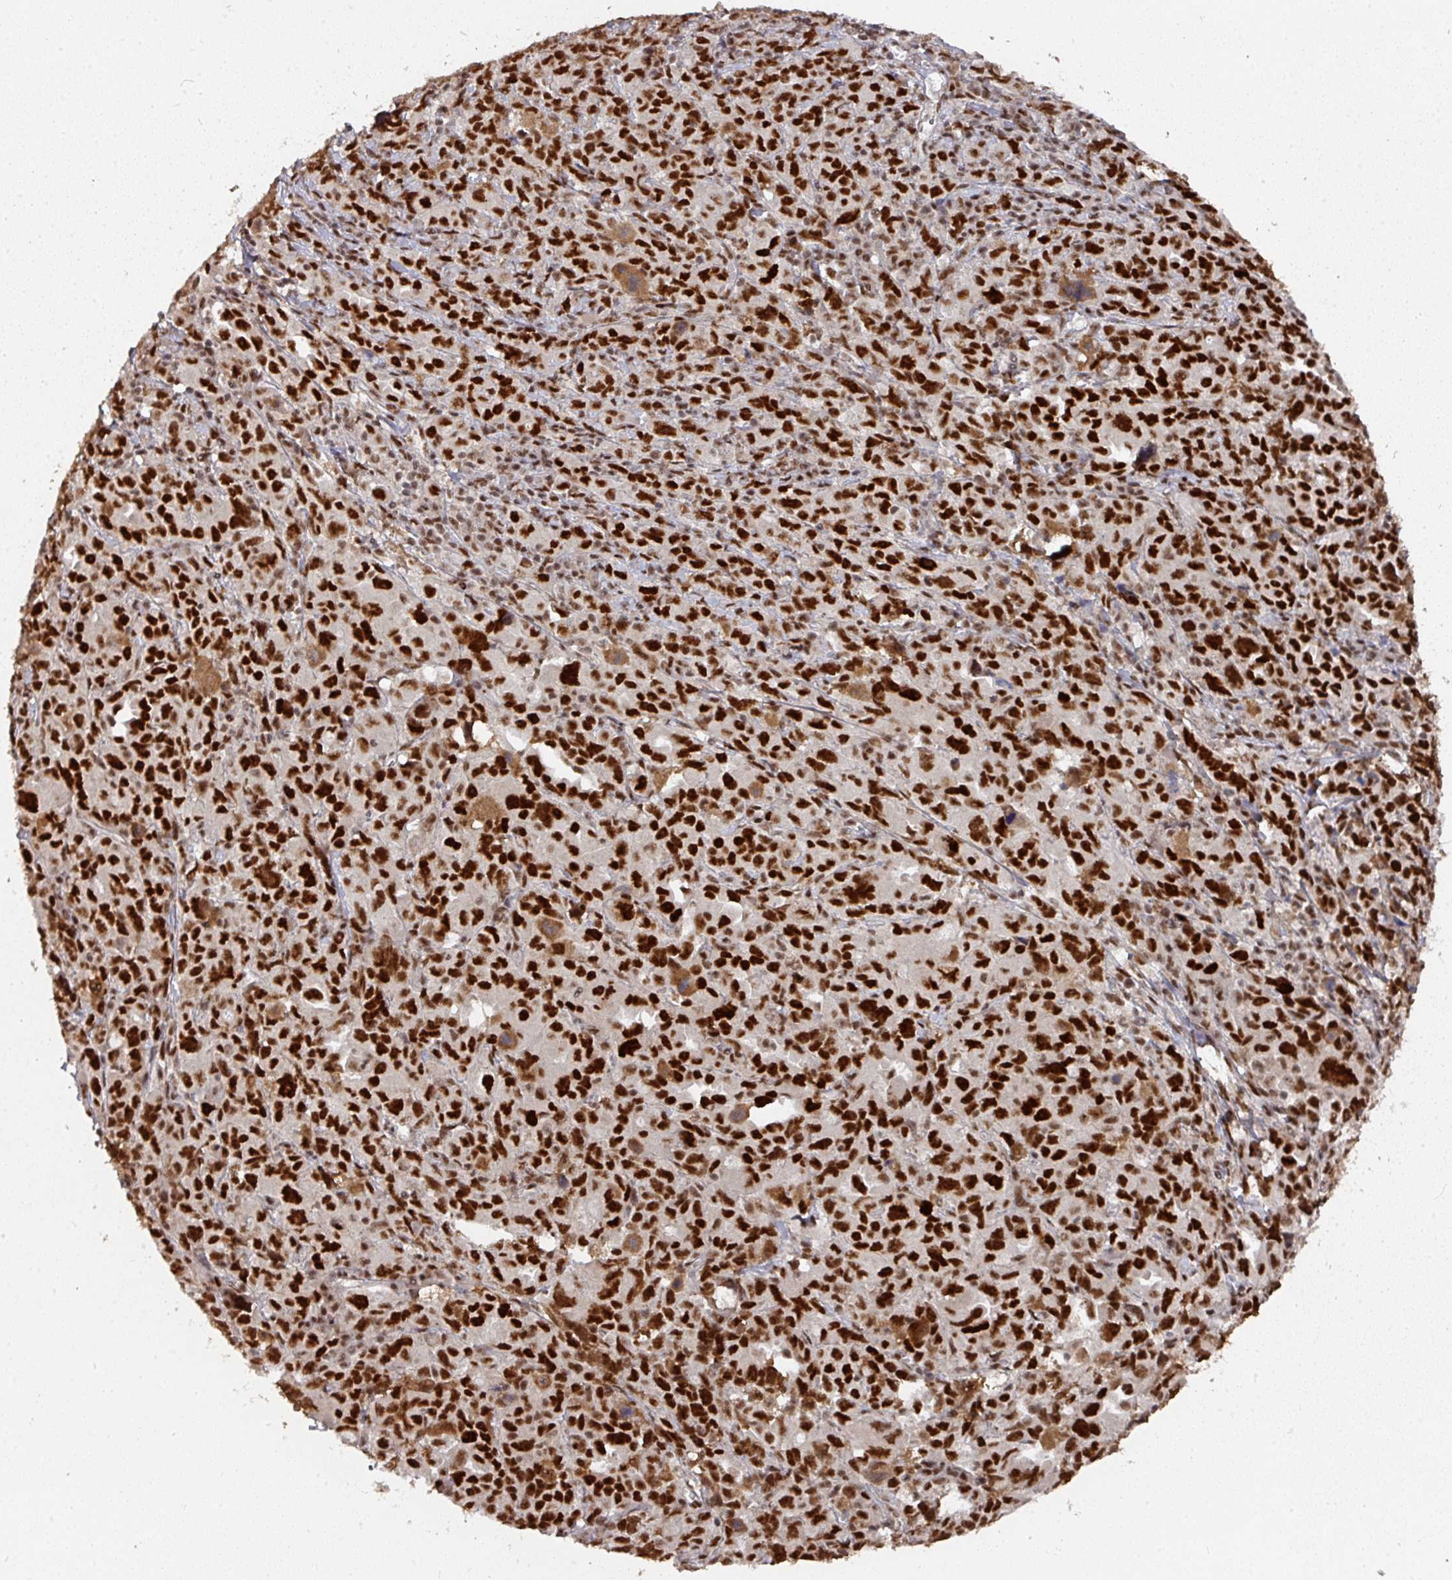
{"staining": {"intensity": "strong", "quantity": ">75%", "location": "nuclear"}, "tissue": "ovarian cancer", "cell_type": "Tumor cells", "image_type": "cancer", "snomed": [{"axis": "morphology", "description": "Adenocarcinoma, NOS"}, {"axis": "morphology", "description": "Carcinoma, endometroid"}, {"axis": "topography", "description": "Ovary"}], "caption": "Immunohistochemical staining of ovarian endometroid carcinoma demonstrates high levels of strong nuclear positivity in approximately >75% of tumor cells.", "gene": "MEPCE", "patient": {"sex": "female", "age": 72}}